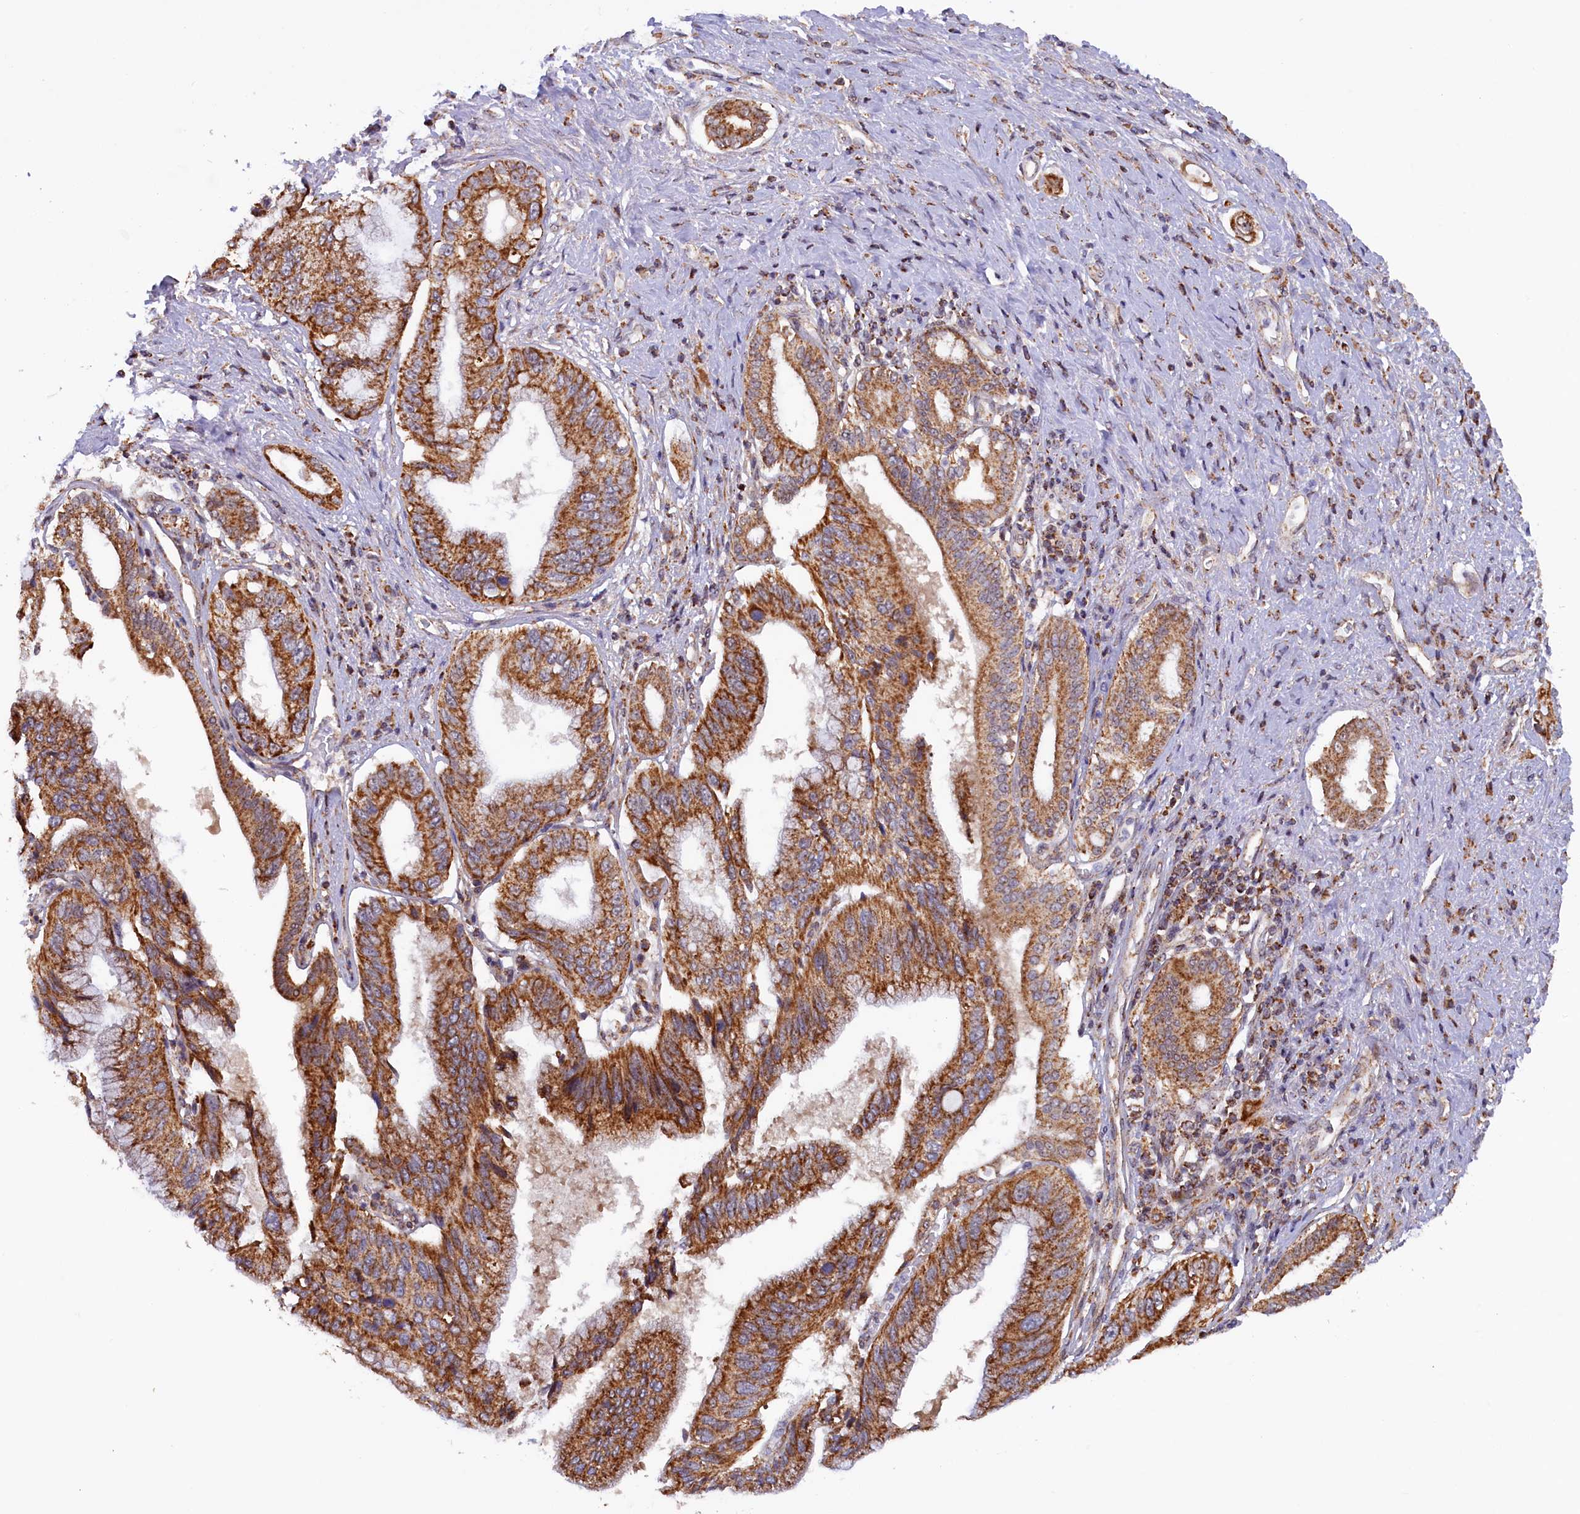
{"staining": {"intensity": "strong", "quantity": ">75%", "location": "cytoplasmic/membranous"}, "tissue": "pancreatic cancer", "cell_type": "Tumor cells", "image_type": "cancer", "snomed": [{"axis": "morphology", "description": "Inflammation, NOS"}, {"axis": "morphology", "description": "Adenocarcinoma, NOS"}, {"axis": "topography", "description": "Pancreas"}], "caption": "Adenocarcinoma (pancreatic) stained with a protein marker shows strong staining in tumor cells.", "gene": "DUS3L", "patient": {"sex": "female", "age": 56}}